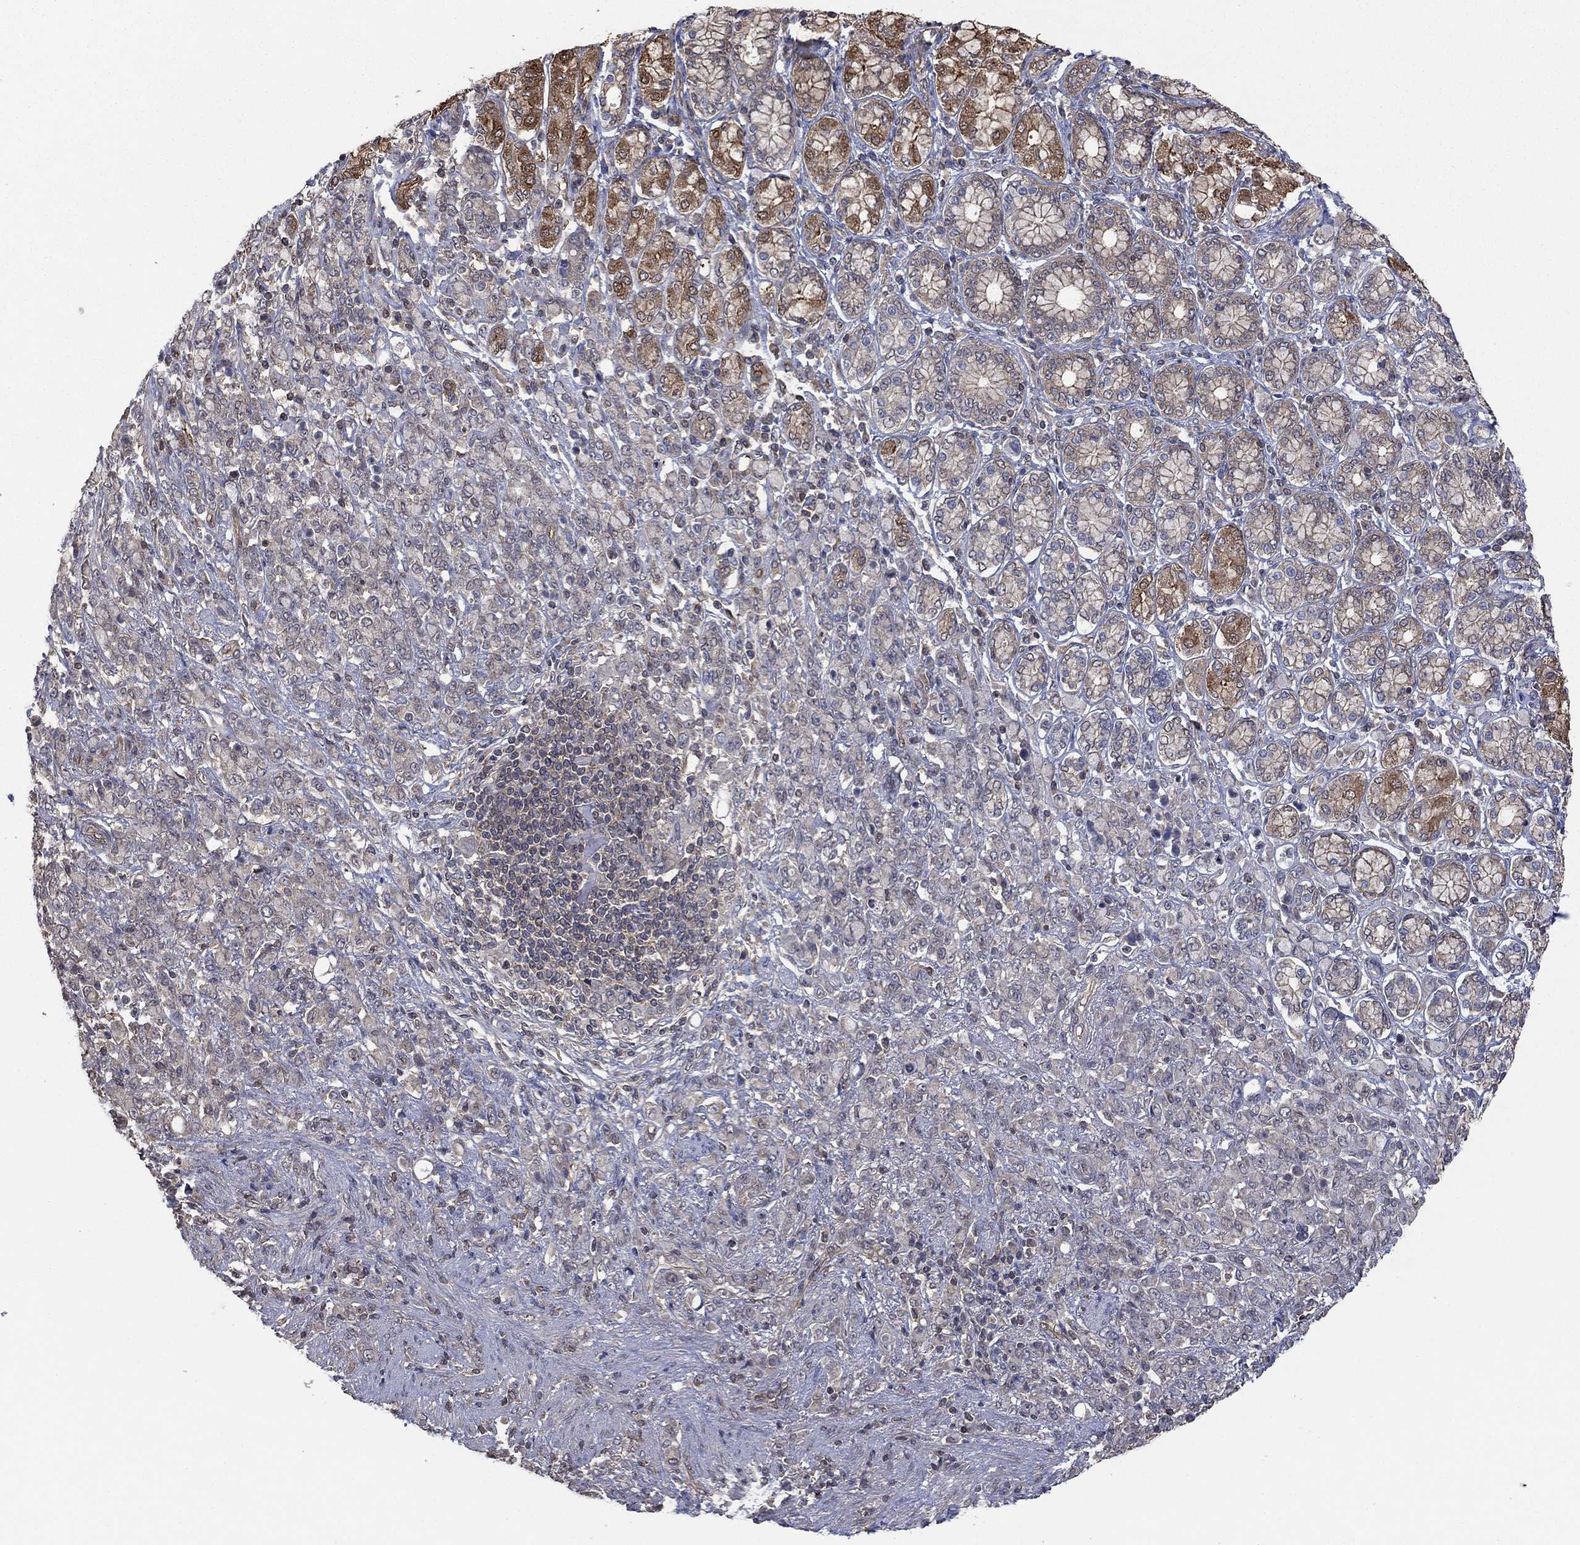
{"staining": {"intensity": "negative", "quantity": "none", "location": "none"}, "tissue": "stomach cancer", "cell_type": "Tumor cells", "image_type": "cancer", "snomed": [{"axis": "morphology", "description": "Normal tissue, NOS"}, {"axis": "morphology", "description": "Adenocarcinoma, NOS"}, {"axis": "topography", "description": "Stomach"}], "caption": "An immunohistochemistry image of stomach adenocarcinoma is shown. There is no staining in tumor cells of stomach adenocarcinoma.", "gene": "RNF114", "patient": {"sex": "female", "age": 79}}